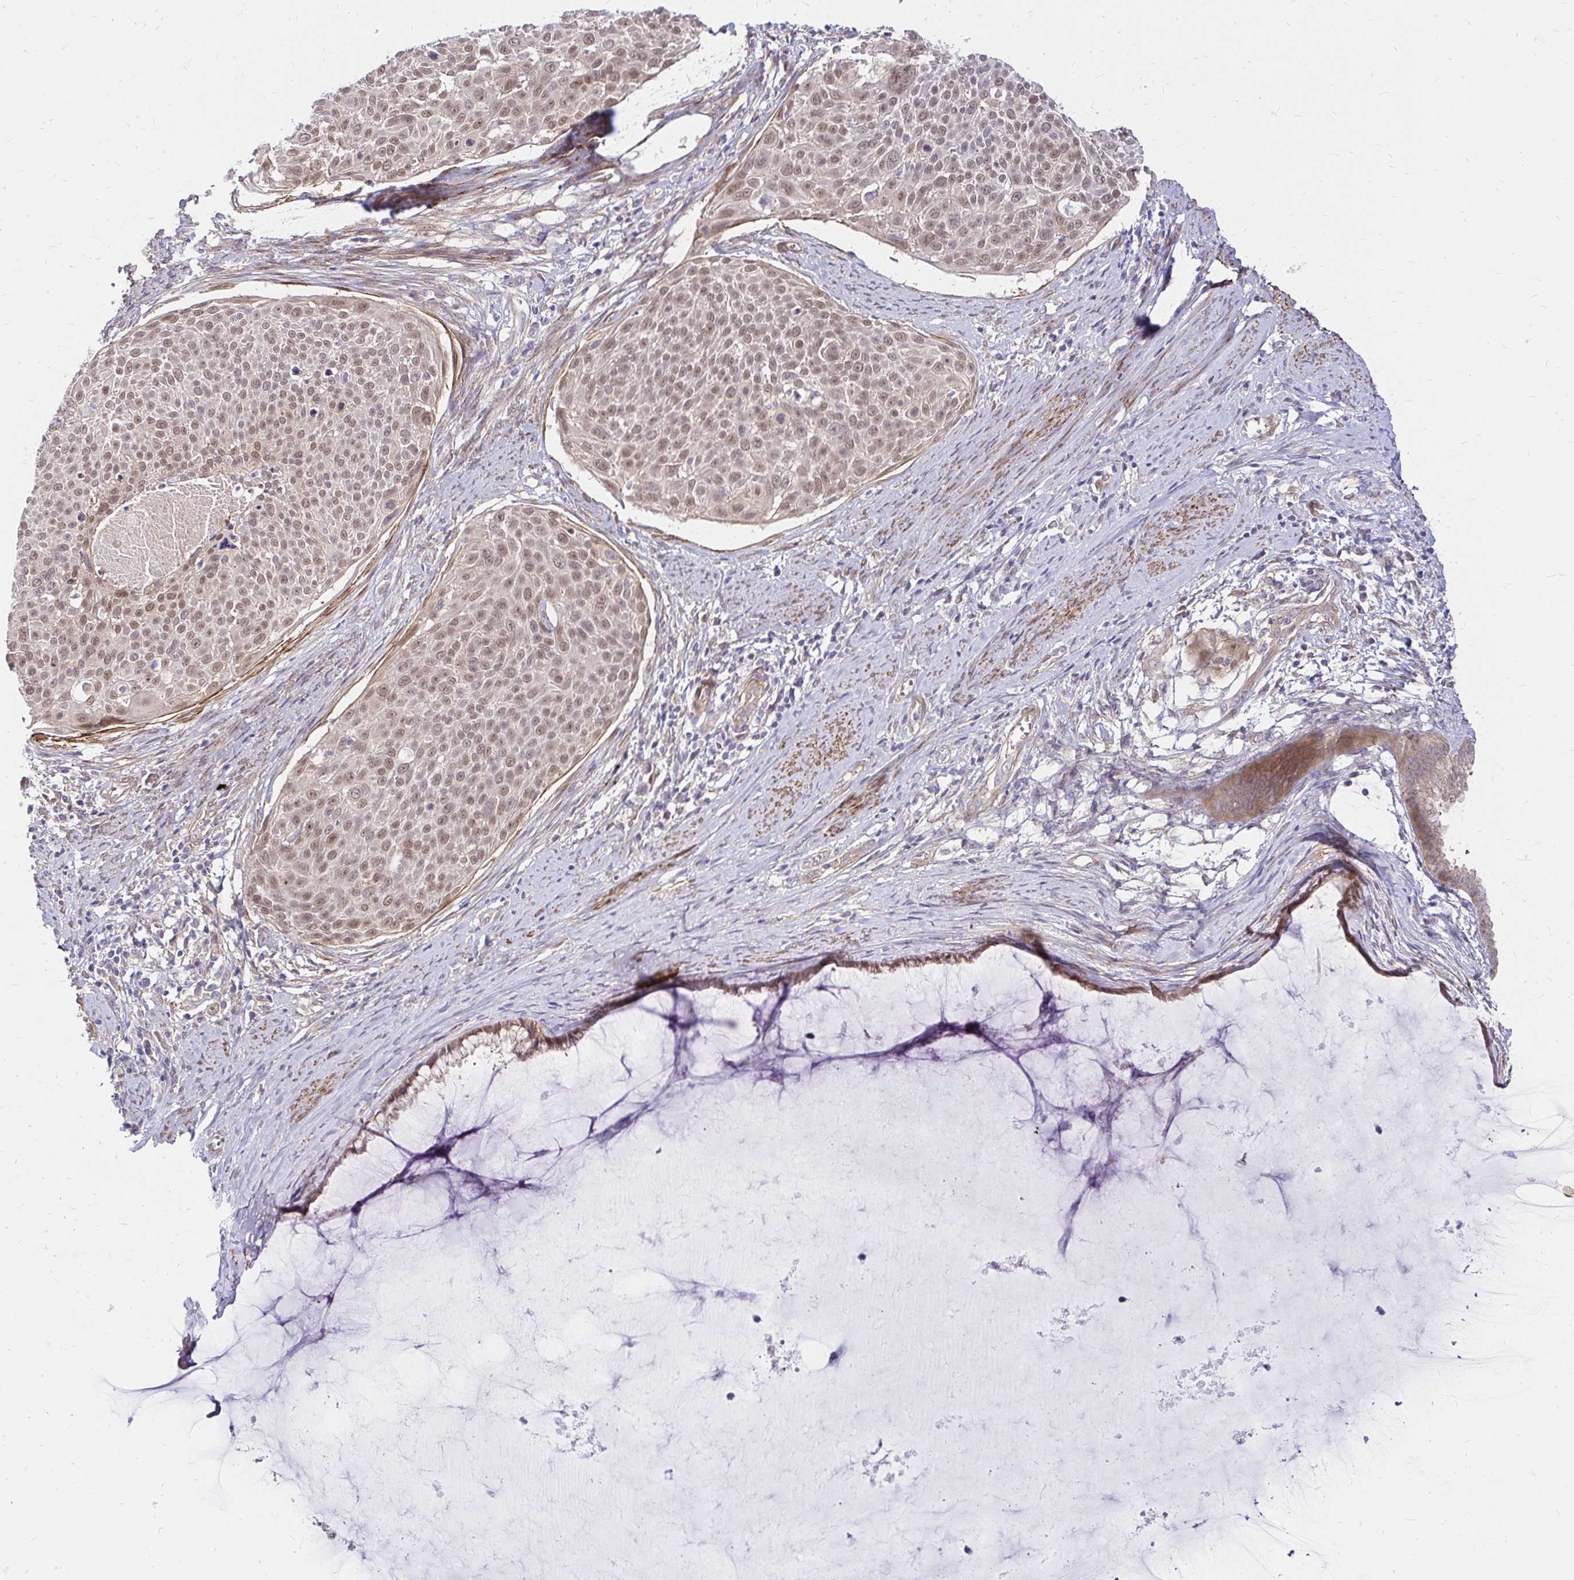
{"staining": {"intensity": "moderate", "quantity": ">75%", "location": "nuclear"}, "tissue": "cervical cancer", "cell_type": "Tumor cells", "image_type": "cancer", "snomed": [{"axis": "morphology", "description": "Squamous cell carcinoma, NOS"}, {"axis": "topography", "description": "Cervix"}], "caption": "A high-resolution histopathology image shows immunohistochemistry staining of cervical cancer, which exhibits moderate nuclear expression in approximately >75% of tumor cells.", "gene": "YAP1", "patient": {"sex": "female", "age": 39}}